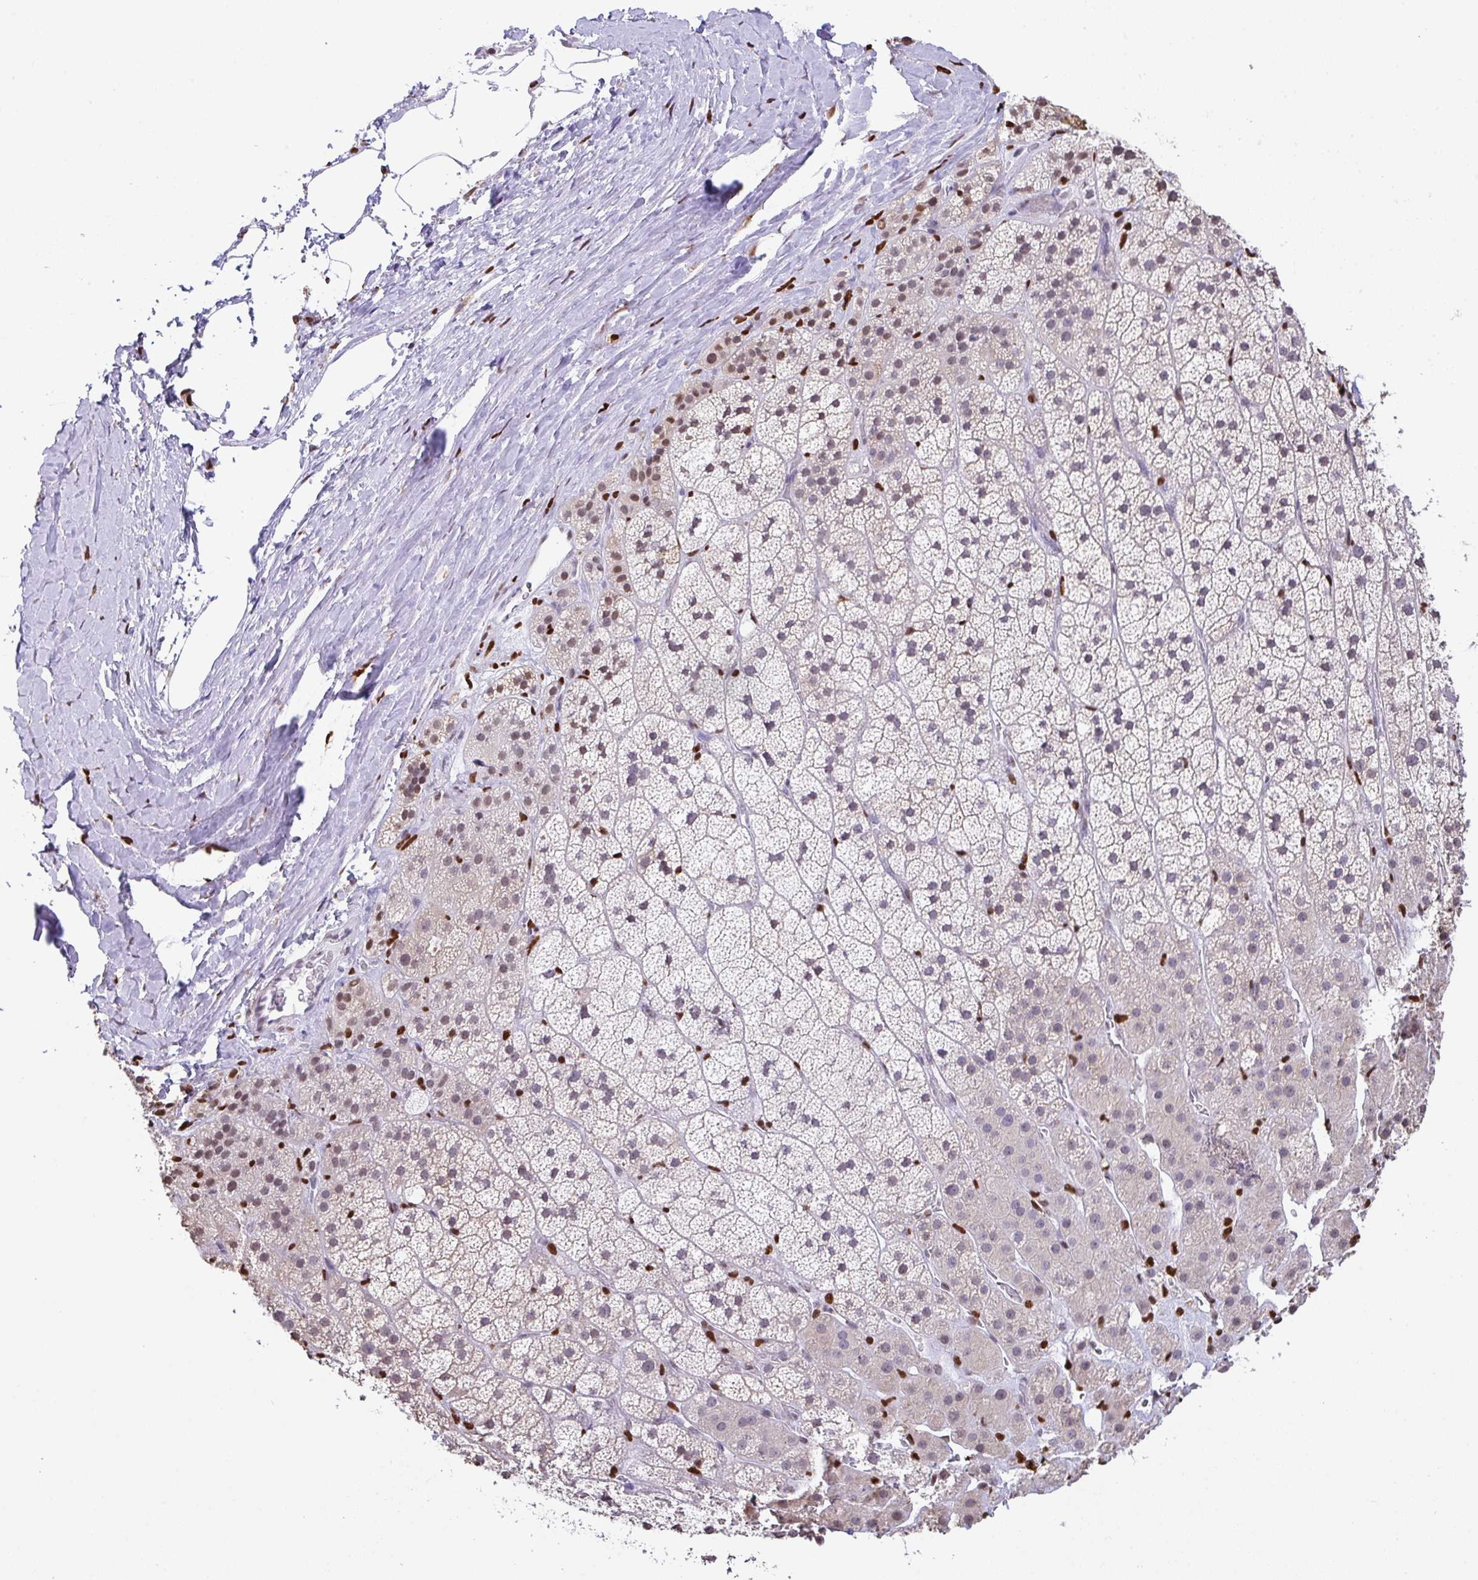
{"staining": {"intensity": "weak", "quantity": "25%-75%", "location": "nuclear"}, "tissue": "adrenal gland", "cell_type": "Glandular cells", "image_type": "normal", "snomed": [{"axis": "morphology", "description": "Normal tissue, NOS"}, {"axis": "topography", "description": "Adrenal gland"}], "caption": "The immunohistochemical stain highlights weak nuclear staining in glandular cells of unremarkable adrenal gland. Nuclei are stained in blue.", "gene": "BTBD10", "patient": {"sex": "male", "age": 57}}